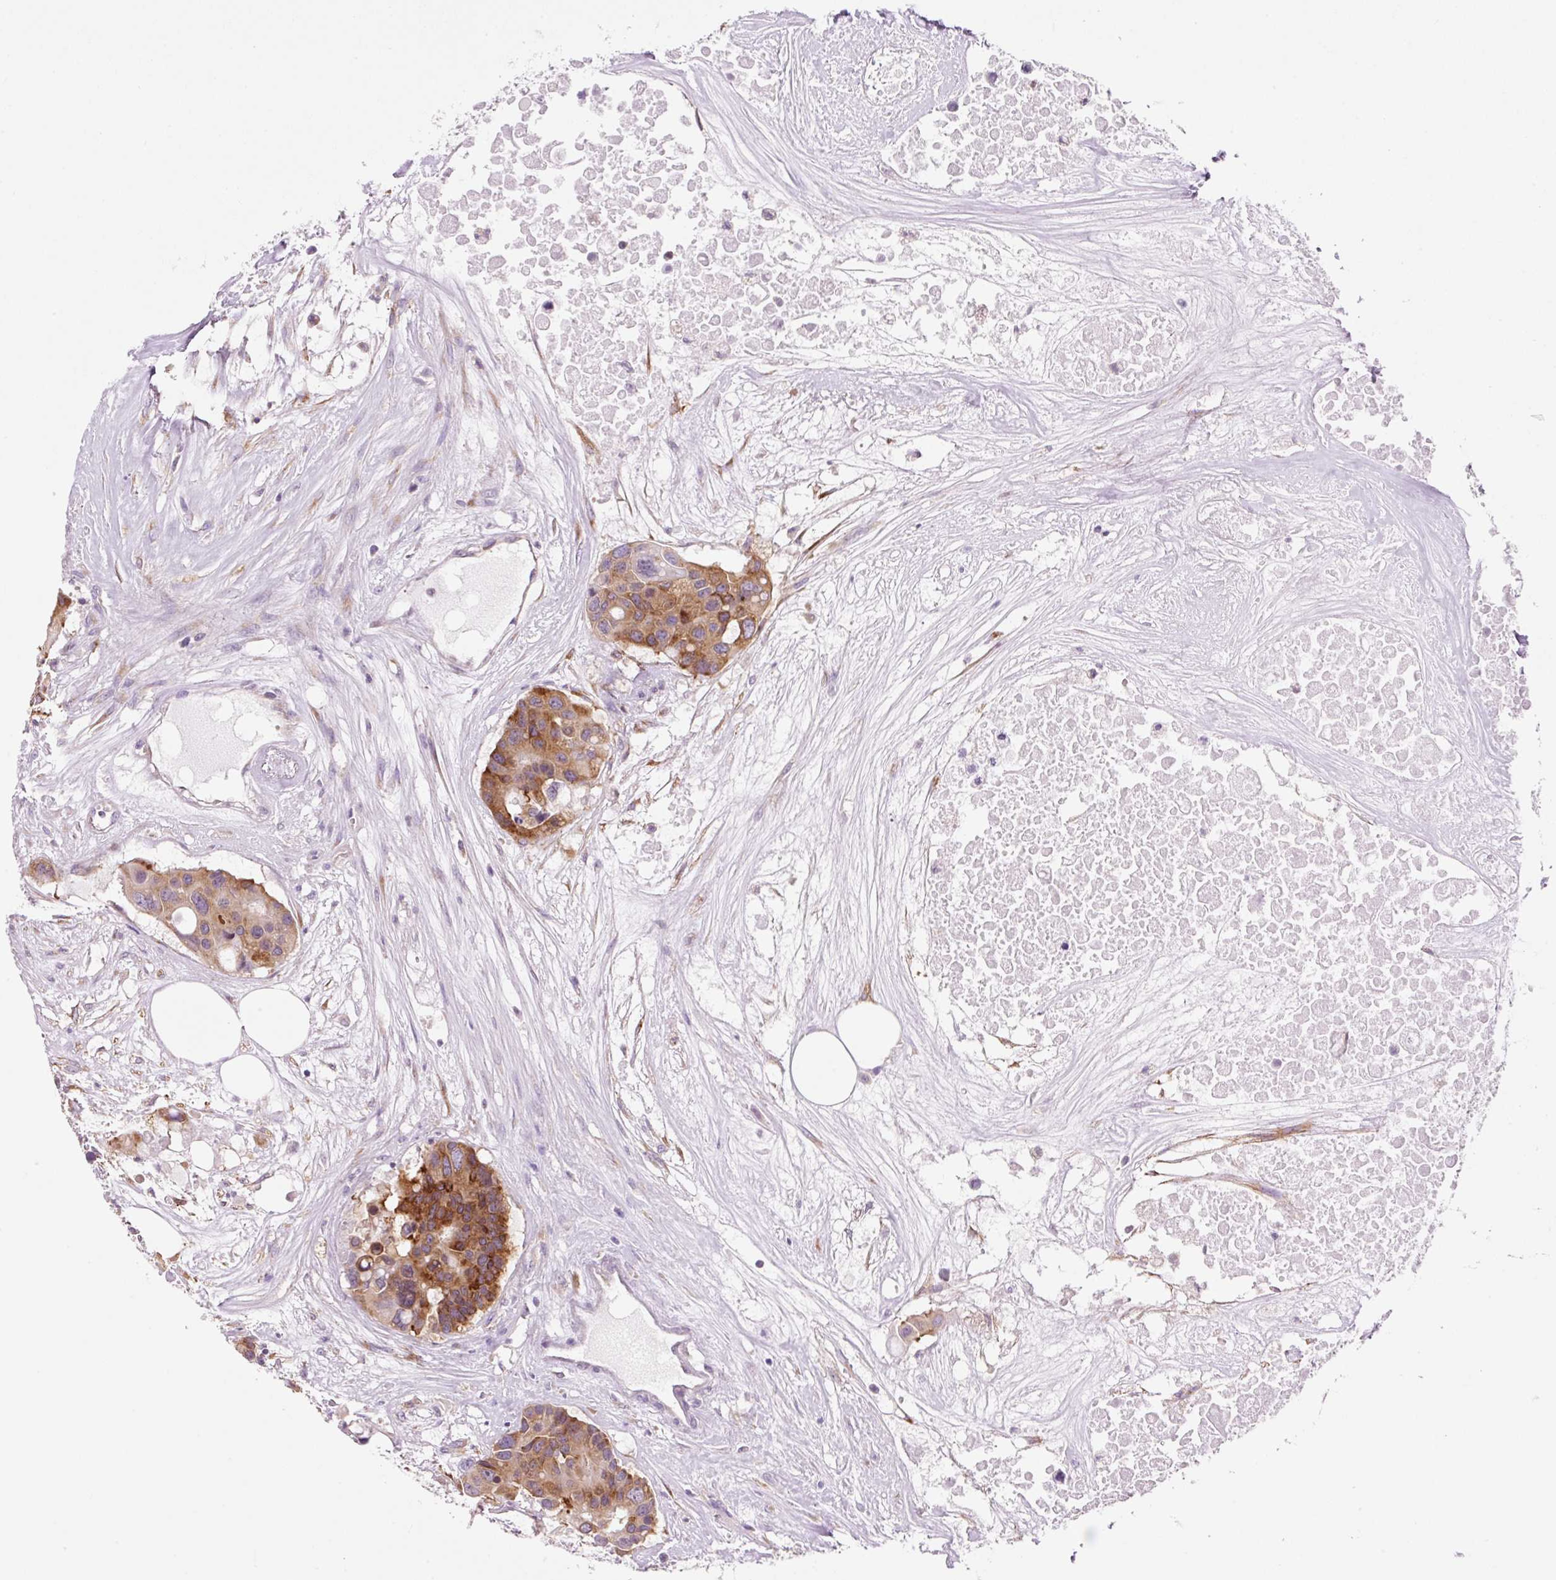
{"staining": {"intensity": "moderate", "quantity": ">75%", "location": "cytoplasmic/membranous"}, "tissue": "colorectal cancer", "cell_type": "Tumor cells", "image_type": "cancer", "snomed": [{"axis": "morphology", "description": "Adenocarcinoma, NOS"}, {"axis": "topography", "description": "Colon"}], "caption": "There is medium levels of moderate cytoplasmic/membranous staining in tumor cells of adenocarcinoma (colorectal), as demonstrated by immunohistochemical staining (brown color).", "gene": "RPL41", "patient": {"sex": "male", "age": 77}}